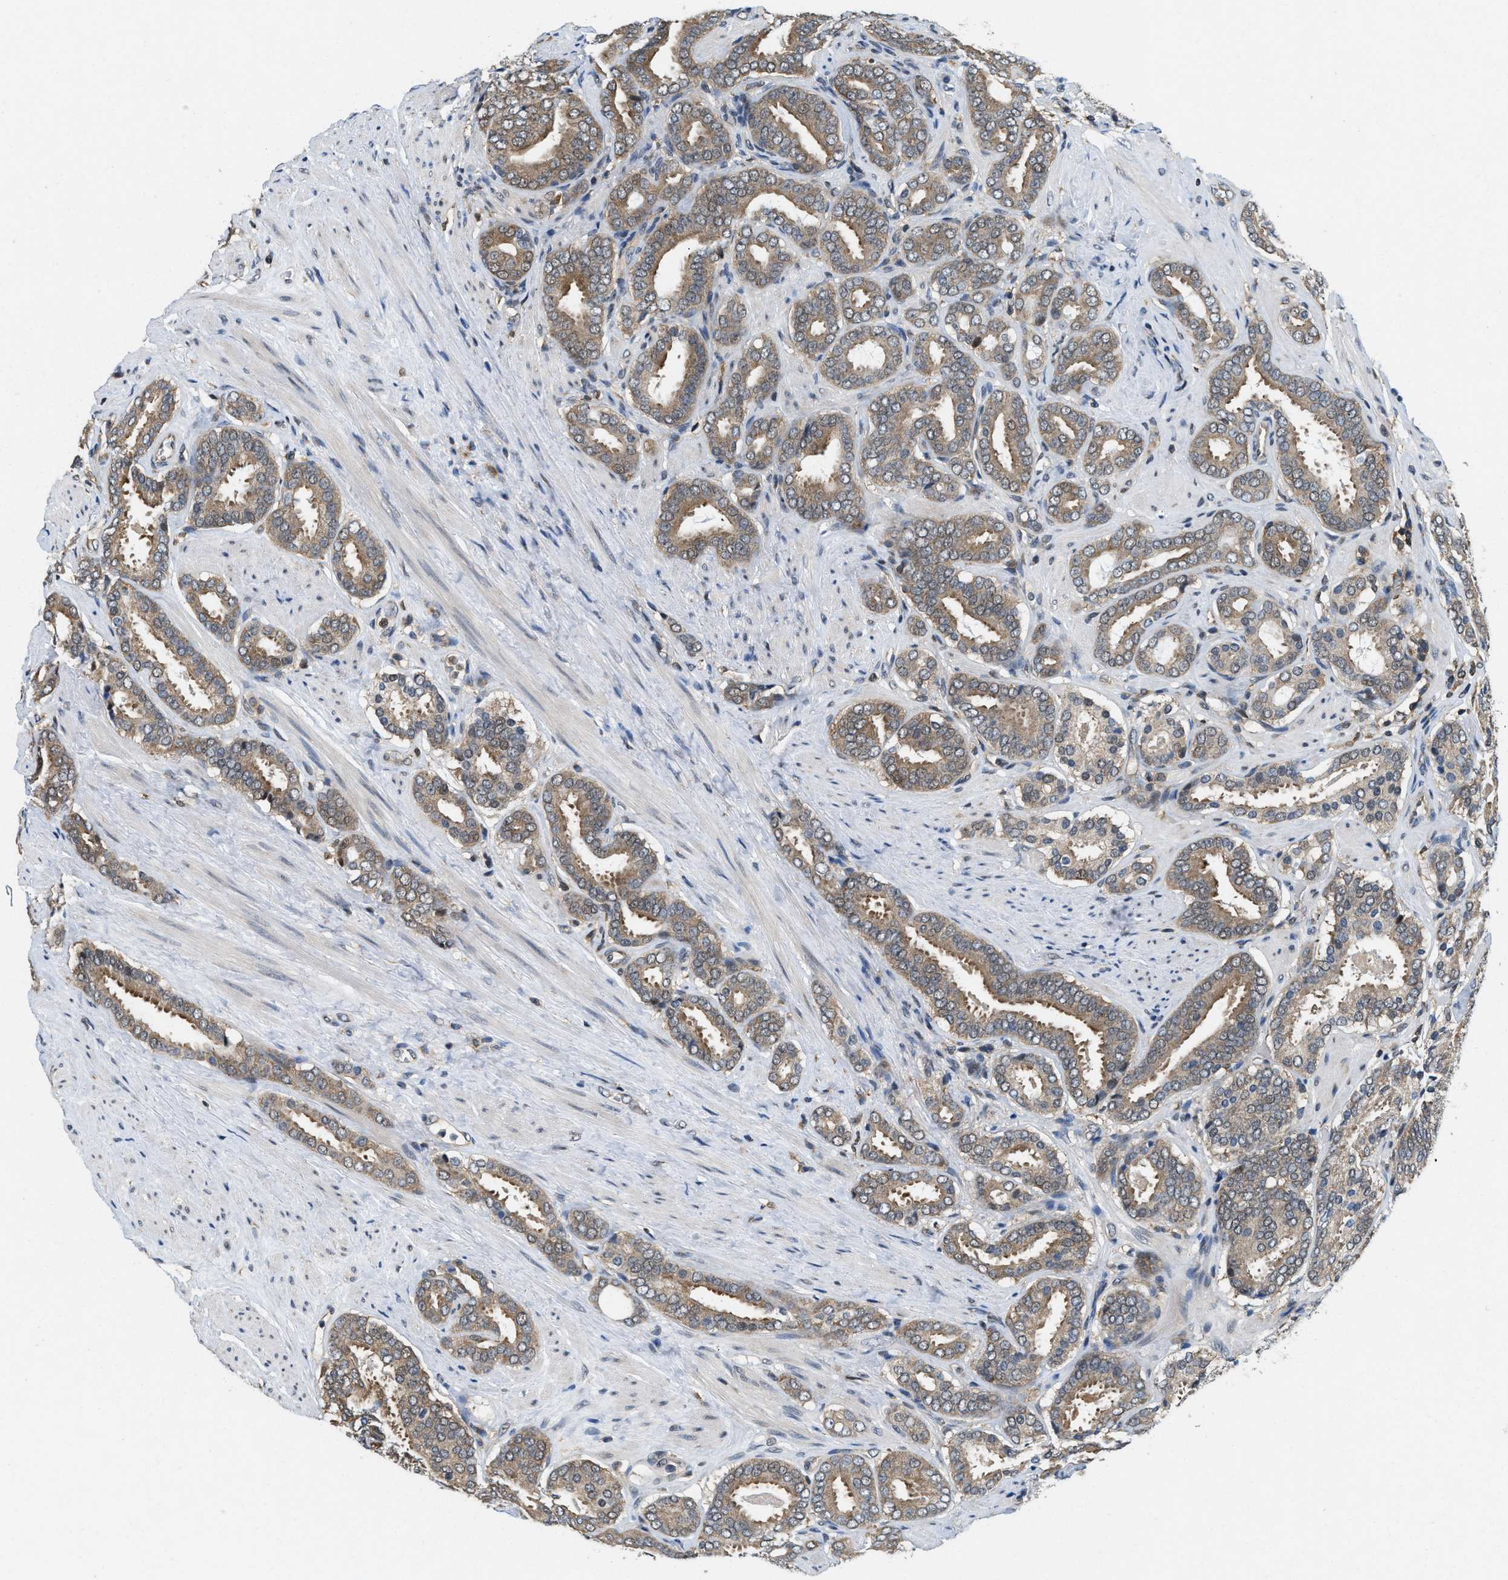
{"staining": {"intensity": "moderate", "quantity": "25%-75%", "location": "cytoplasmic/membranous"}, "tissue": "prostate cancer", "cell_type": "Tumor cells", "image_type": "cancer", "snomed": [{"axis": "morphology", "description": "Adenocarcinoma, Low grade"}, {"axis": "topography", "description": "Prostate"}], "caption": "Protein staining of prostate low-grade adenocarcinoma tissue shows moderate cytoplasmic/membranous staining in approximately 25%-75% of tumor cells. Ihc stains the protein of interest in brown and the nuclei are stained blue.", "gene": "ATF7IP", "patient": {"sex": "male", "age": 69}}